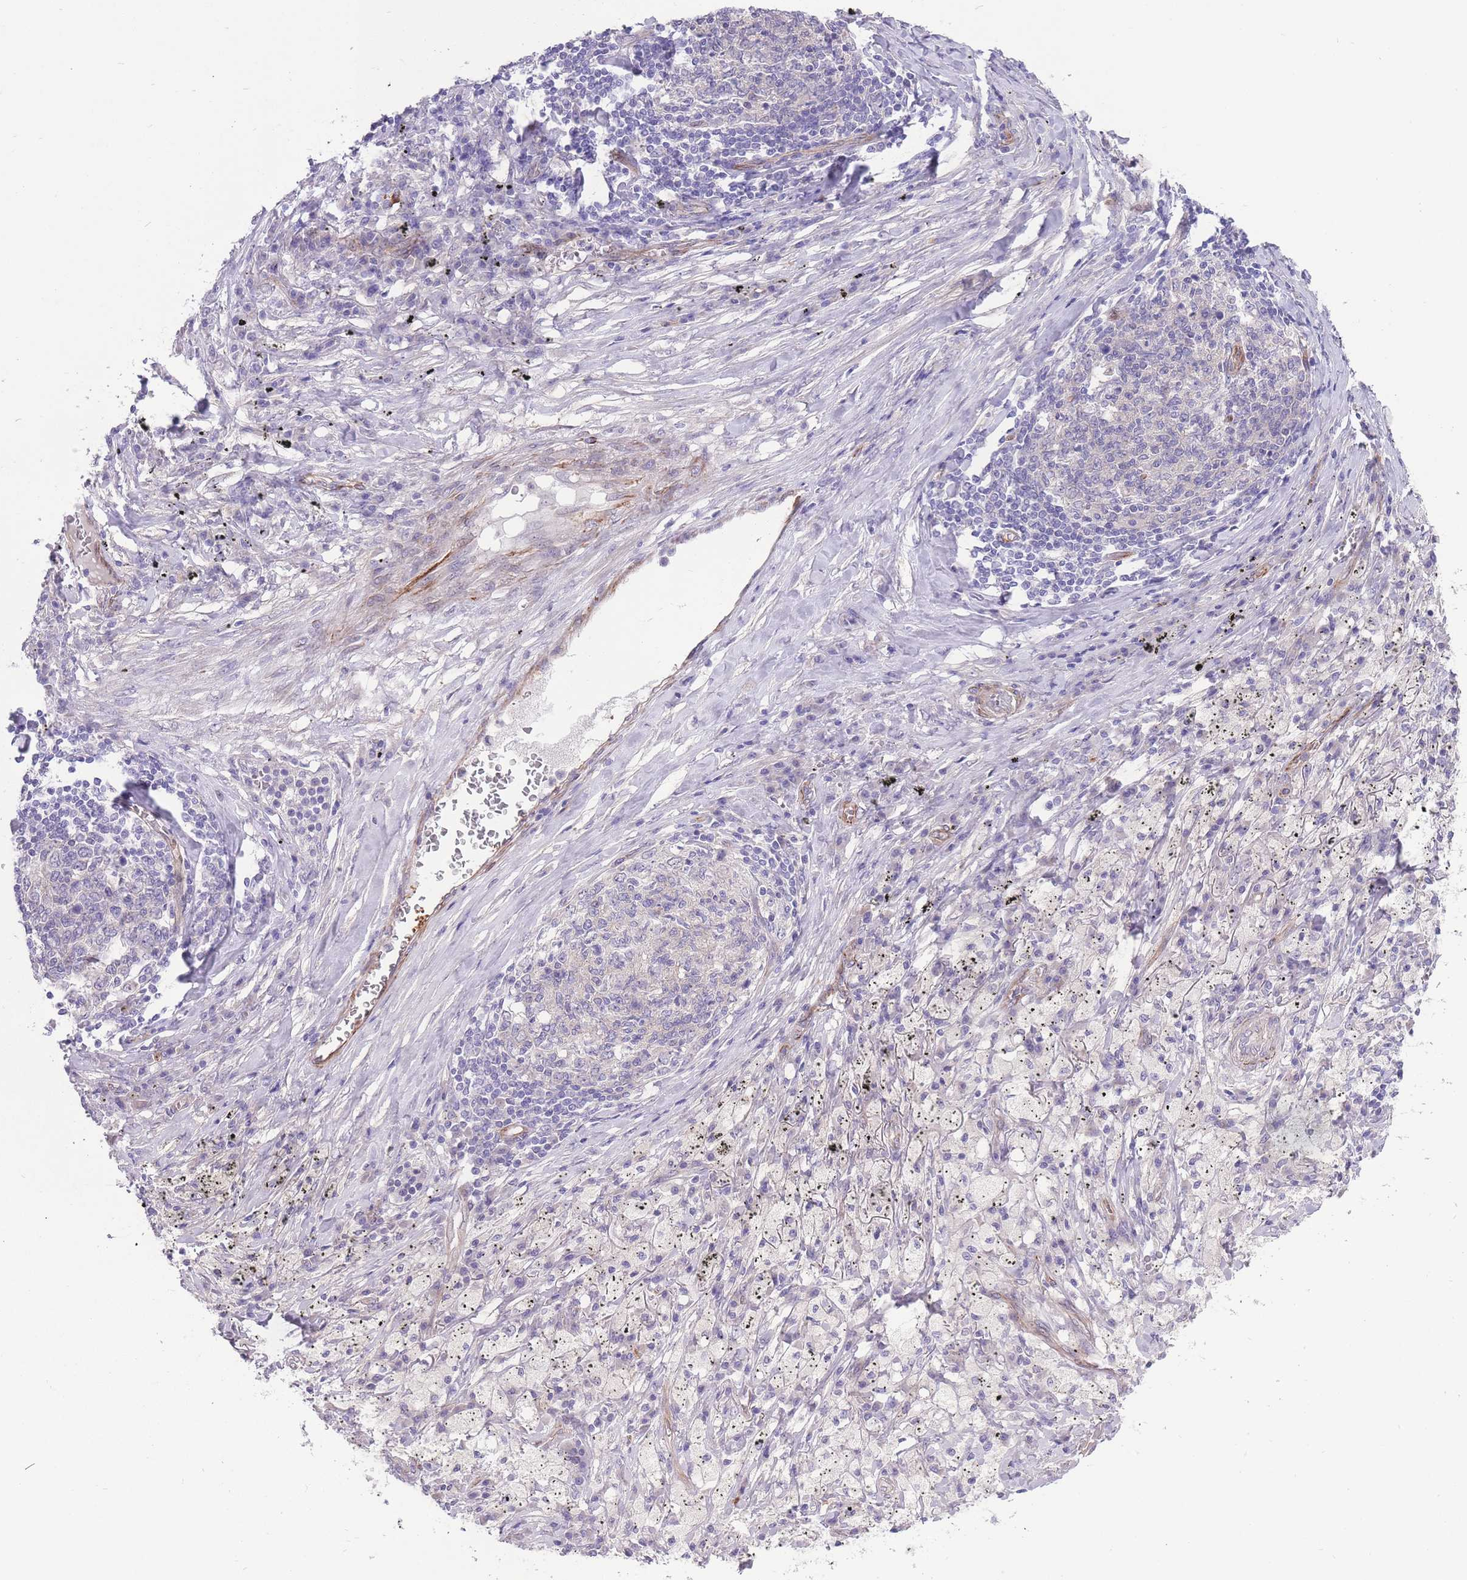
{"staining": {"intensity": "strong", "quantity": "<25%", "location": "cytoplasmic/membranous"}, "tissue": "lung cancer", "cell_type": "Tumor cells", "image_type": "cancer", "snomed": [{"axis": "morphology", "description": "Squamous cell carcinoma, NOS"}, {"axis": "topography", "description": "Lung"}], "caption": "IHC of lung cancer reveals medium levels of strong cytoplasmic/membranous staining in about <25% of tumor cells. (DAB (3,3'-diaminobenzidine) IHC, brown staining for protein, blue staining for nuclei).", "gene": "RGS11", "patient": {"sex": "female", "age": 63}}